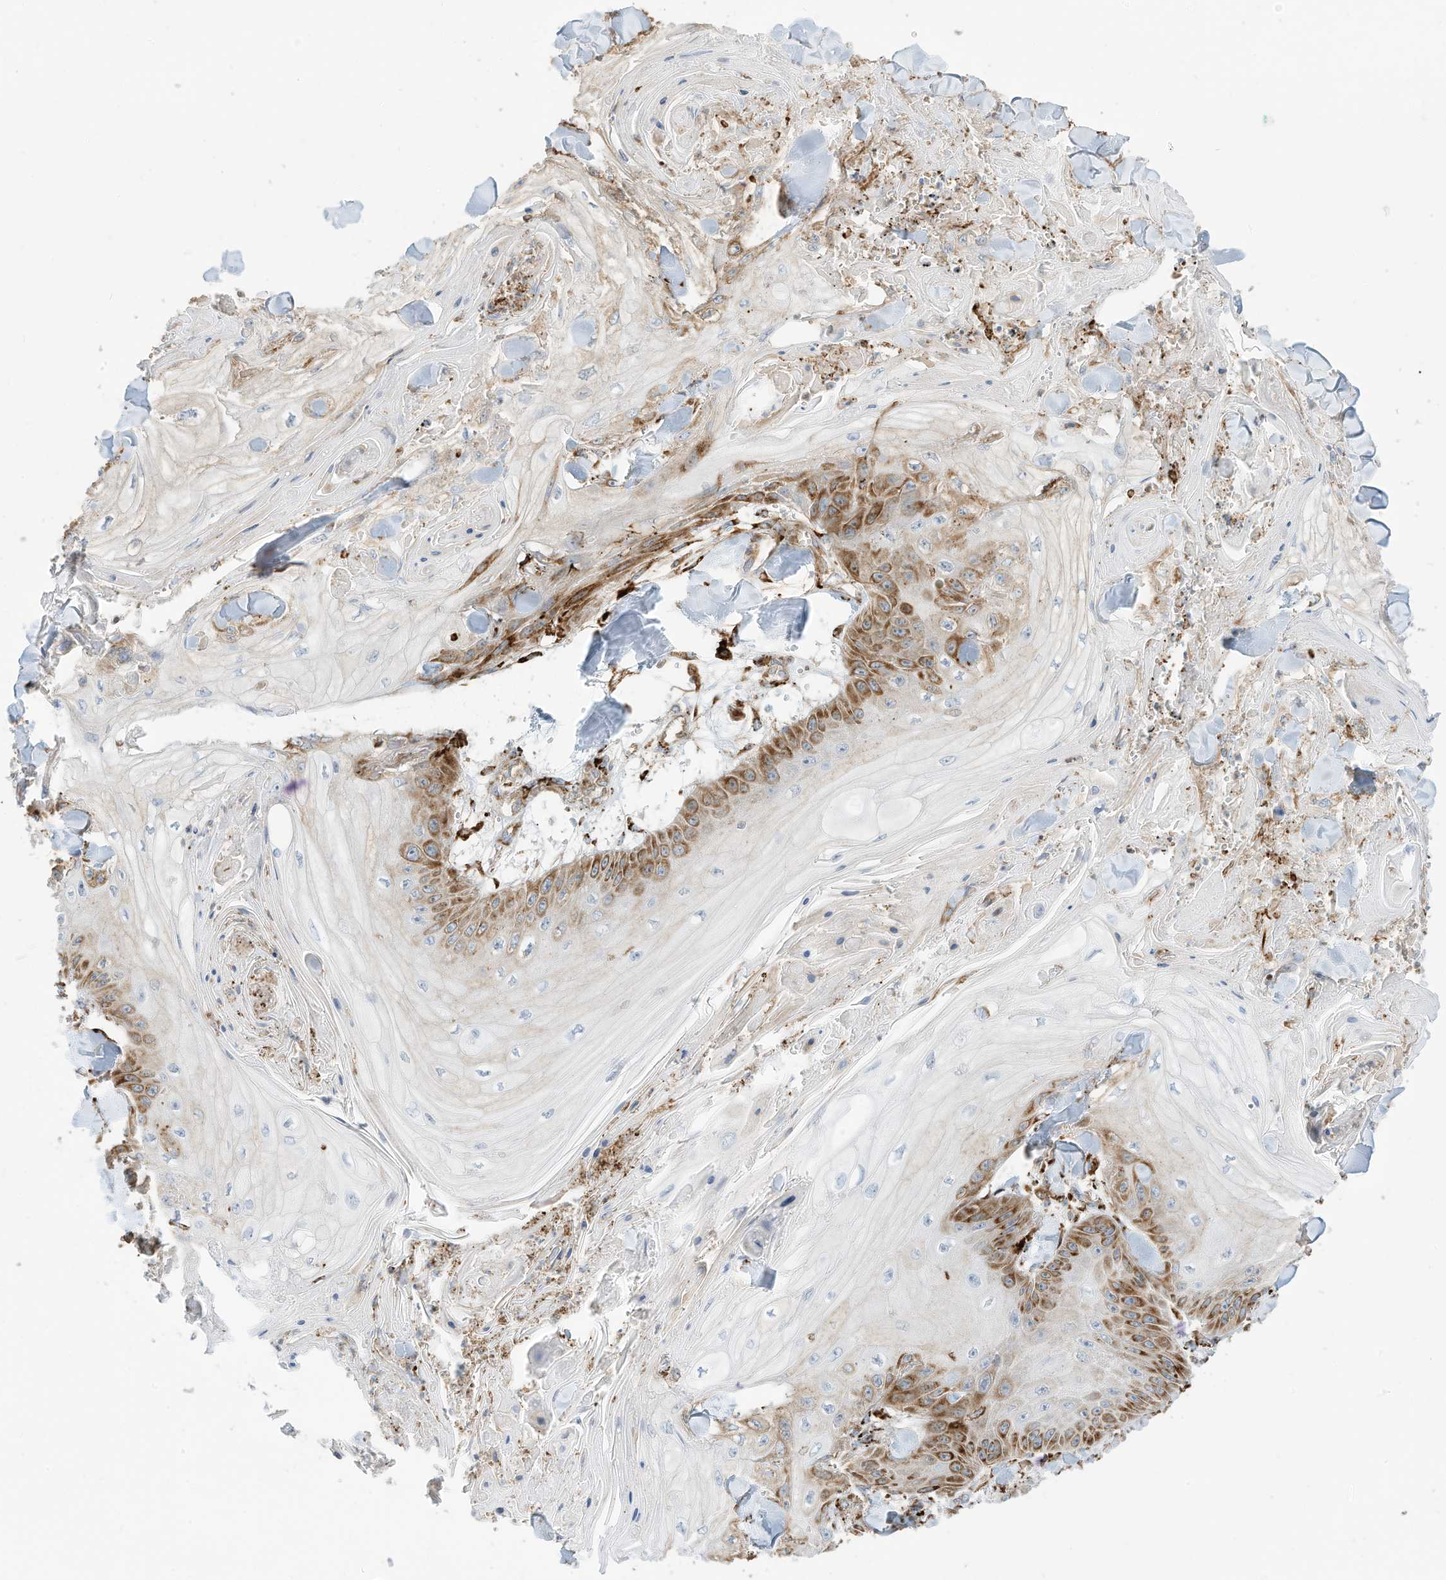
{"staining": {"intensity": "moderate", "quantity": ">75%", "location": "cytoplasmic/membranous"}, "tissue": "skin cancer", "cell_type": "Tumor cells", "image_type": "cancer", "snomed": [{"axis": "morphology", "description": "Squamous cell carcinoma, NOS"}, {"axis": "topography", "description": "Skin"}], "caption": "The micrograph reveals a brown stain indicating the presence of a protein in the cytoplasmic/membranous of tumor cells in skin cancer. (DAB IHC, brown staining for protein, blue staining for nuclei).", "gene": "TRNAU1AP", "patient": {"sex": "male", "age": 74}}